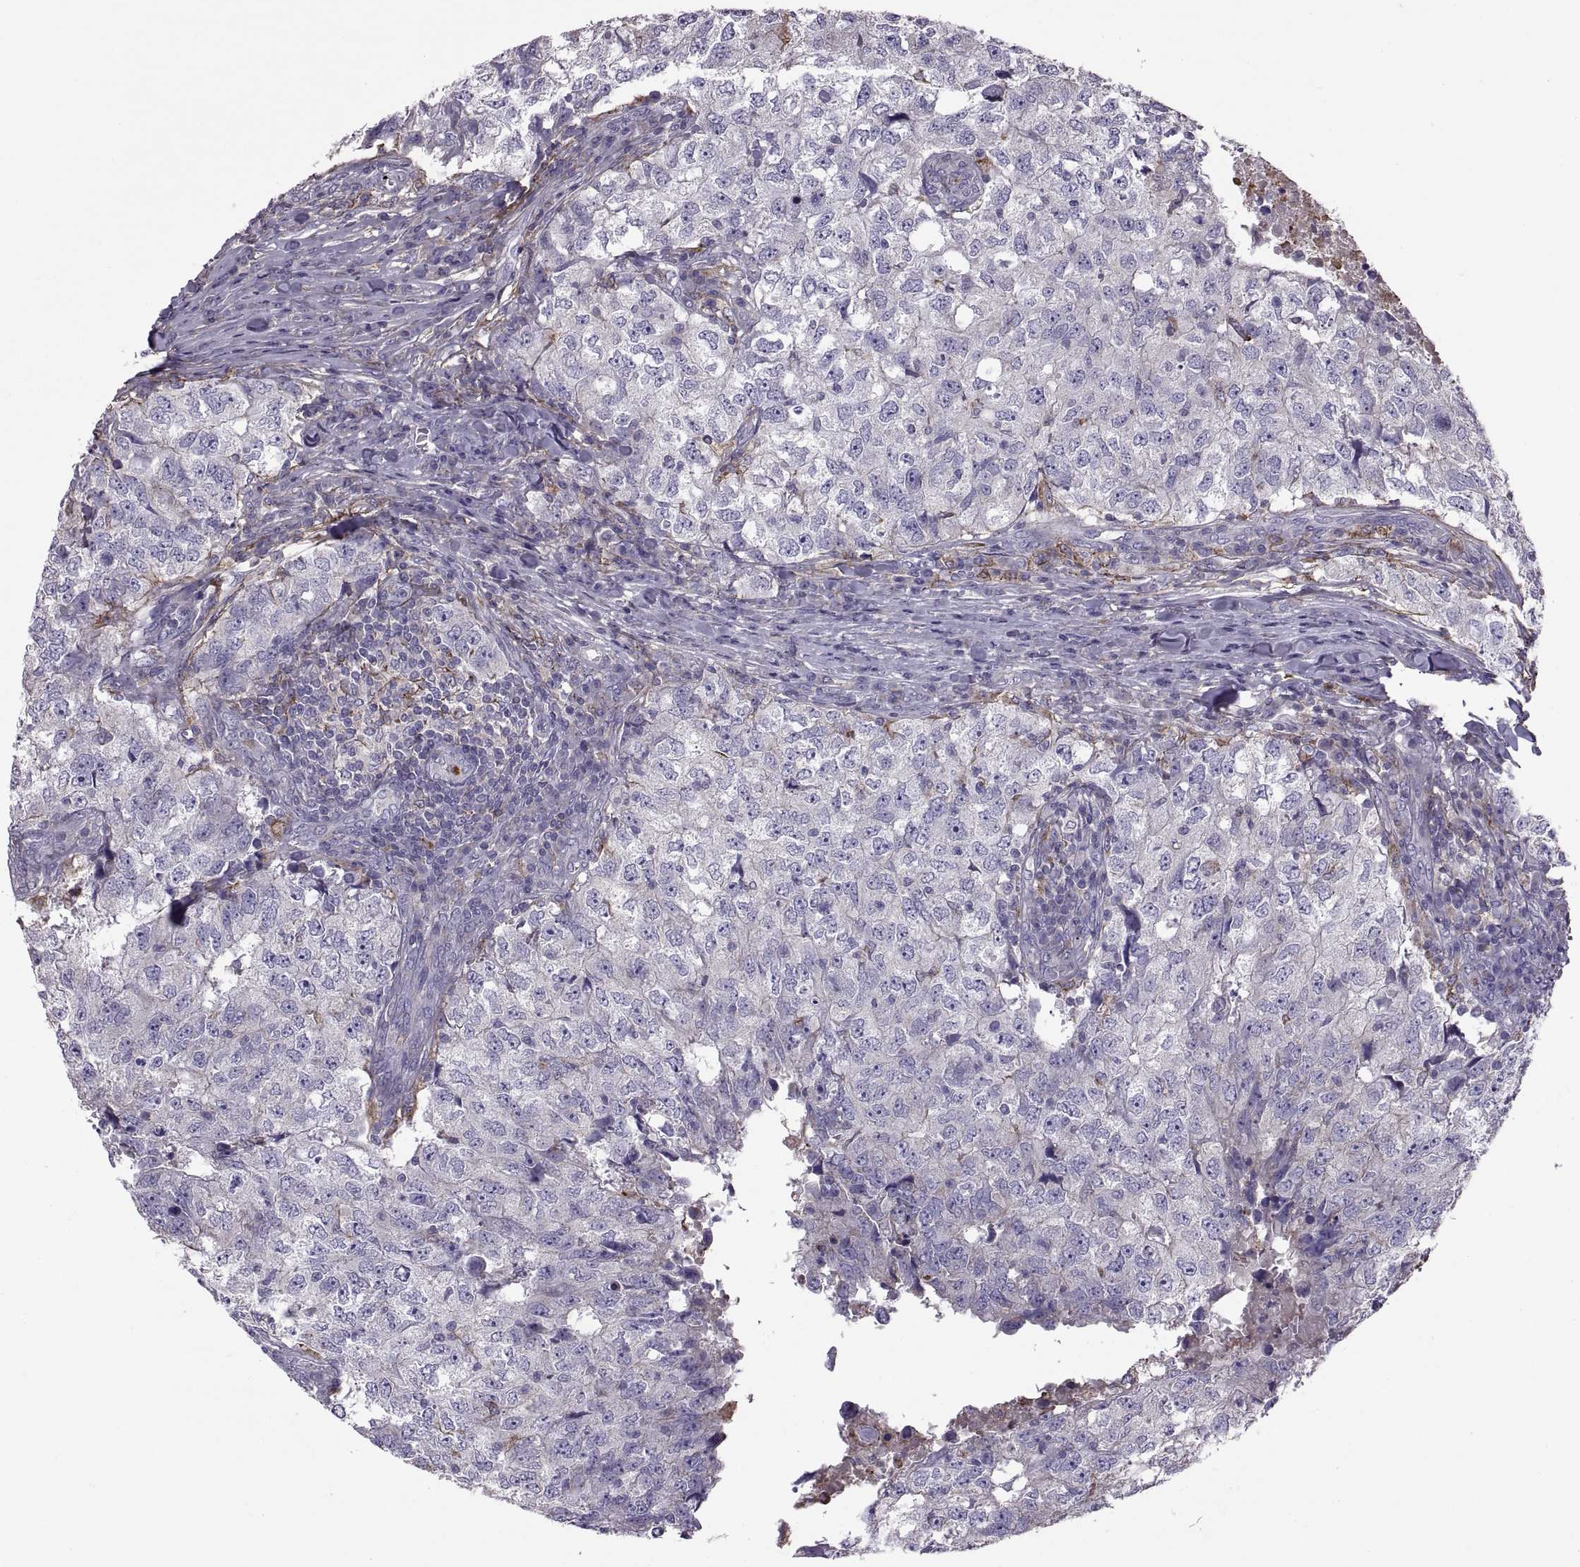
{"staining": {"intensity": "negative", "quantity": "none", "location": "none"}, "tissue": "breast cancer", "cell_type": "Tumor cells", "image_type": "cancer", "snomed": [{"axis": "morphology", "description": "Duct carcinoma"}, {"axis": "topography", "description": "Breast"}], "caption": "High magnification brightfield microscopy of breast cancer stained with DAB (3,3'-diaminobenzidine) (brown) and counterstained with hematoxylin (blue): tumor cells show no significant staining.", "gene": "EMILIN2", "patient": {"sex": "female", "age": 30}}